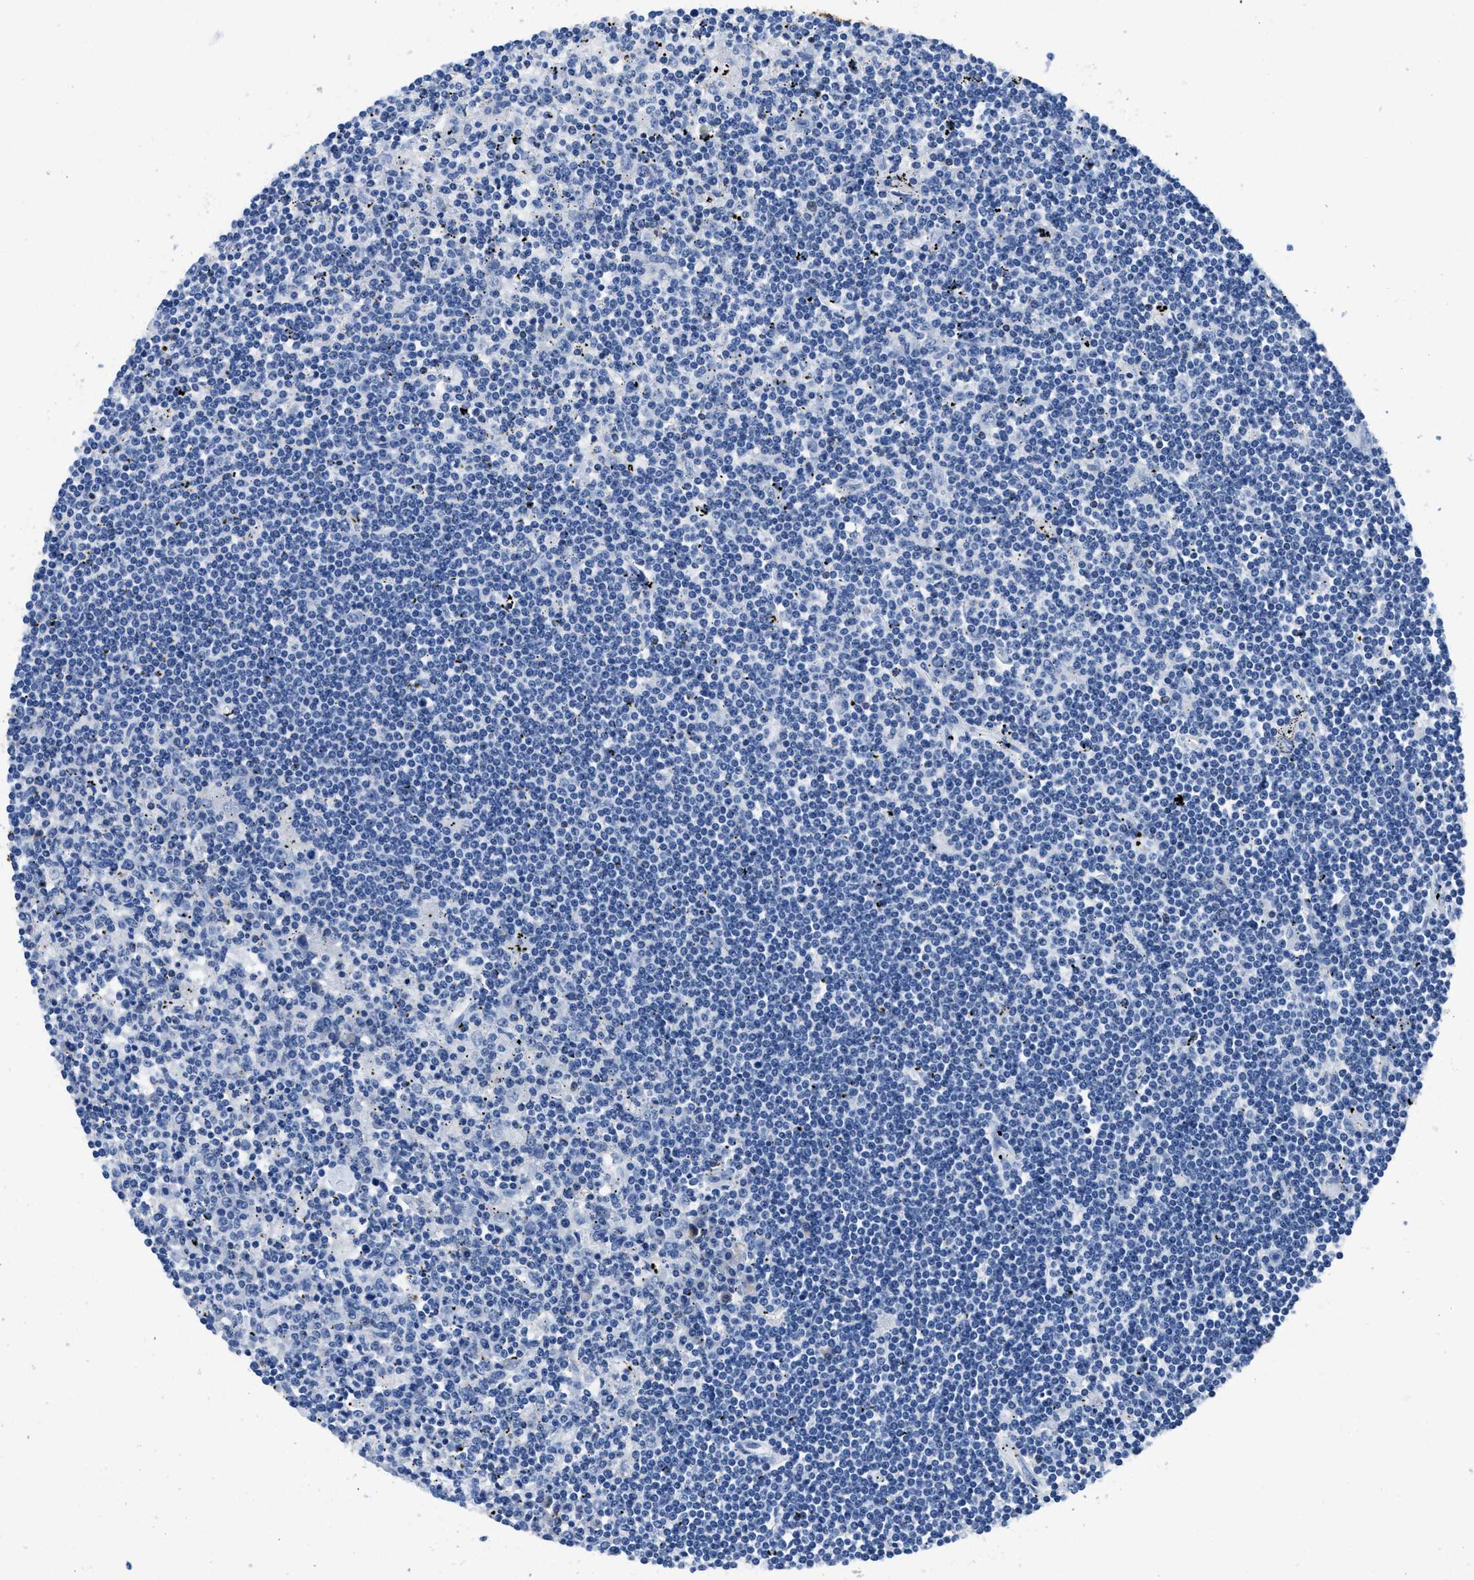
{"staining": {"intensity": "negative", "quantity": "none", "location": "none"}, "tissue": "lymphoma", "cell_type": "Tumor cells", "image_type": "cancer", "snomed": [{"axis": "morphology", "description": "Malignant lymphoma, non-Hodgkin's type, Low grade"}, {"axis": "topography", "description": "Spleen"}], "caption": "Protein analysis of malignant lymphoma, non-Hodgkin's type (low-grade) displays no significant positivity in tumor cells.", "gene": "ITGA3", "patient": {"sex": "male", "age": 76}}